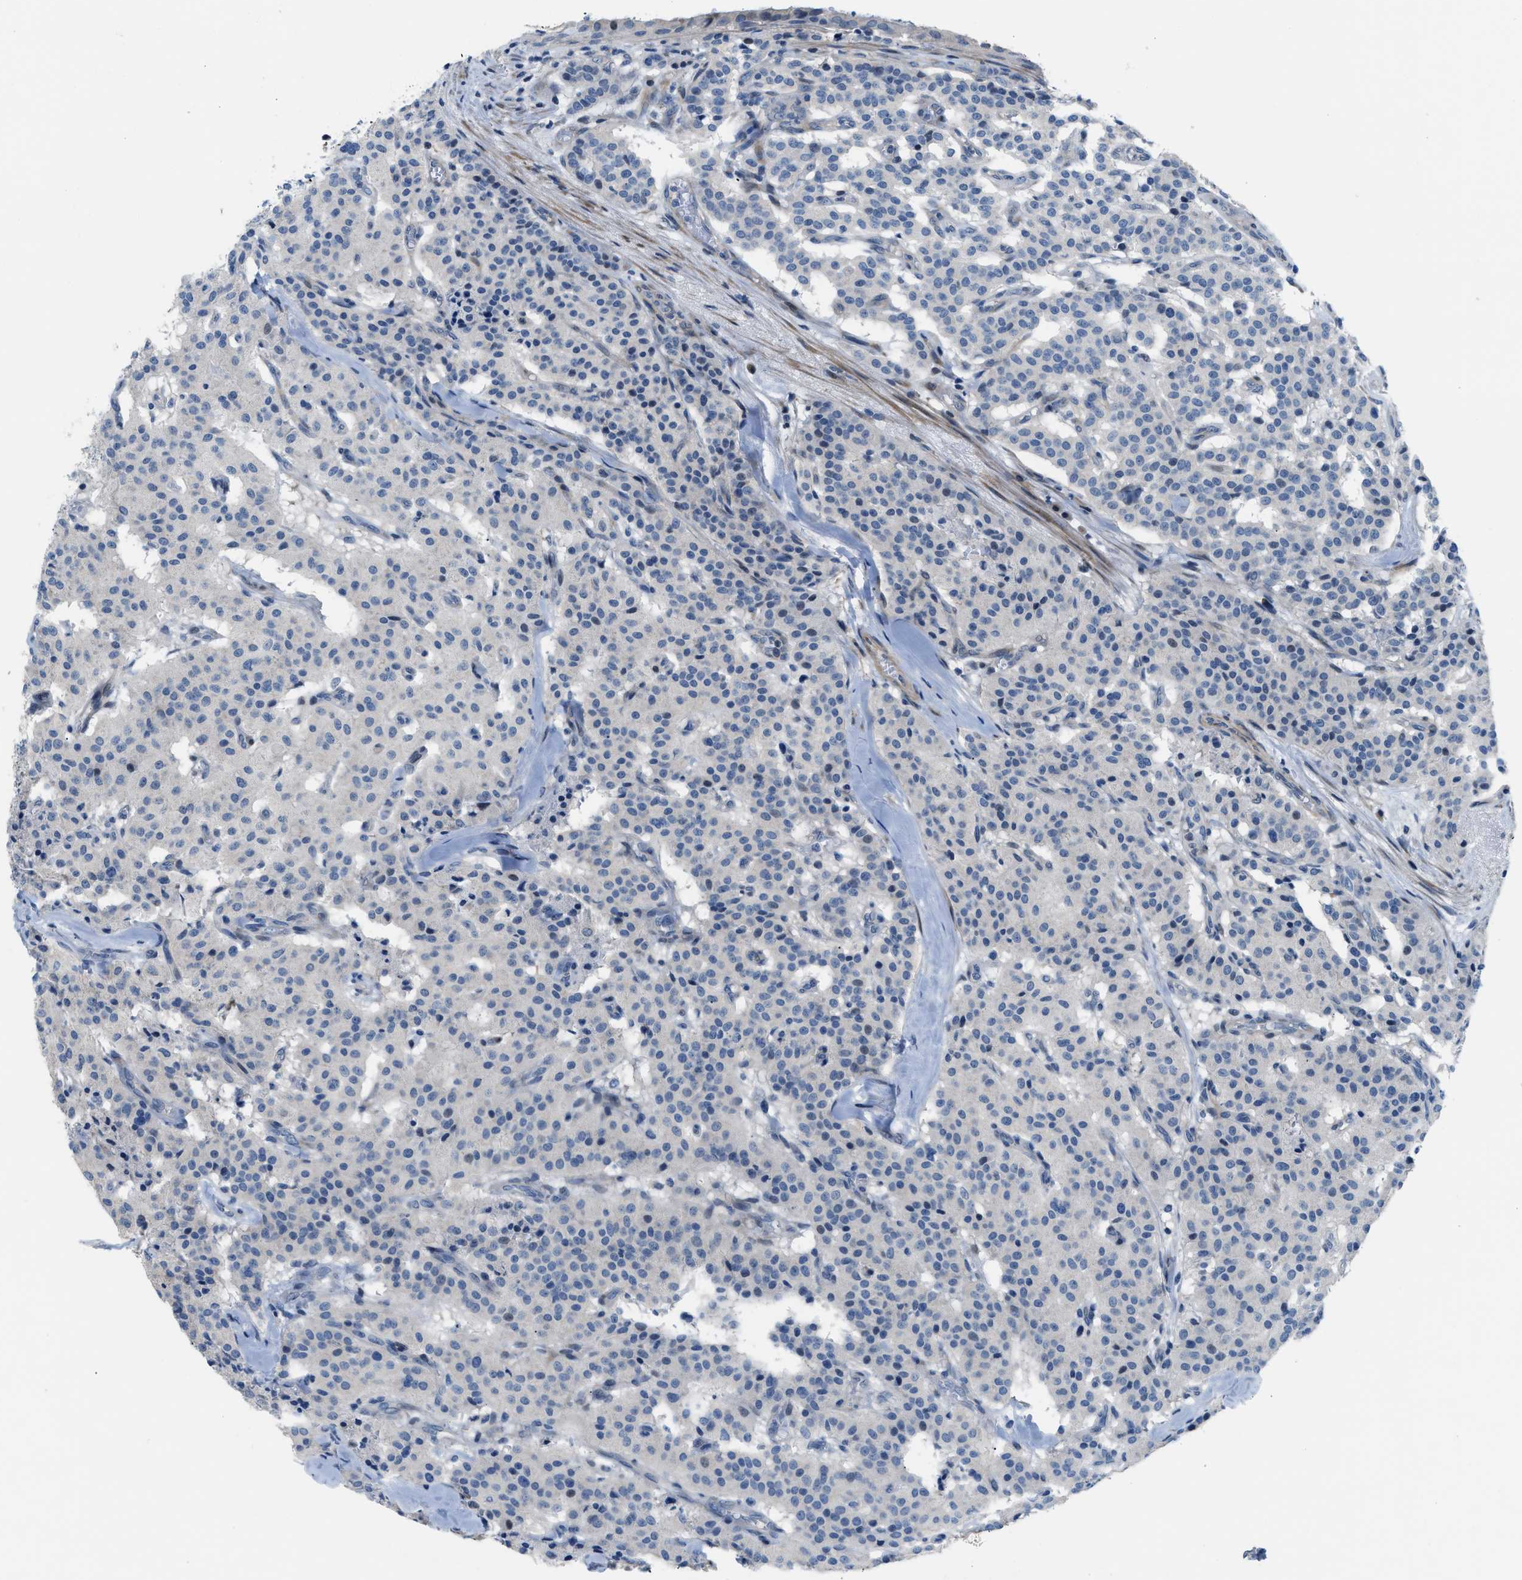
{"staining": {"intensity": "weak", "quantity": "<25%", "location": "nuclear"}, "tissue": "carcinoid", "cell_type": "Tumor cells", "image_type": "cancer", "snomed": [{"axis": "morphology", "description": "Carcinoid, malignant, NOS"}, {"axis": "topography", "description": "Lung"}], "caption": "DAB (3,3'-diaminobenzidine) immunohistochemical staining of malignant carcinoid shows no significant expression in tumor cells.", "gene": "FDCSP", "patient": {"sex": "male", "age": 30}}